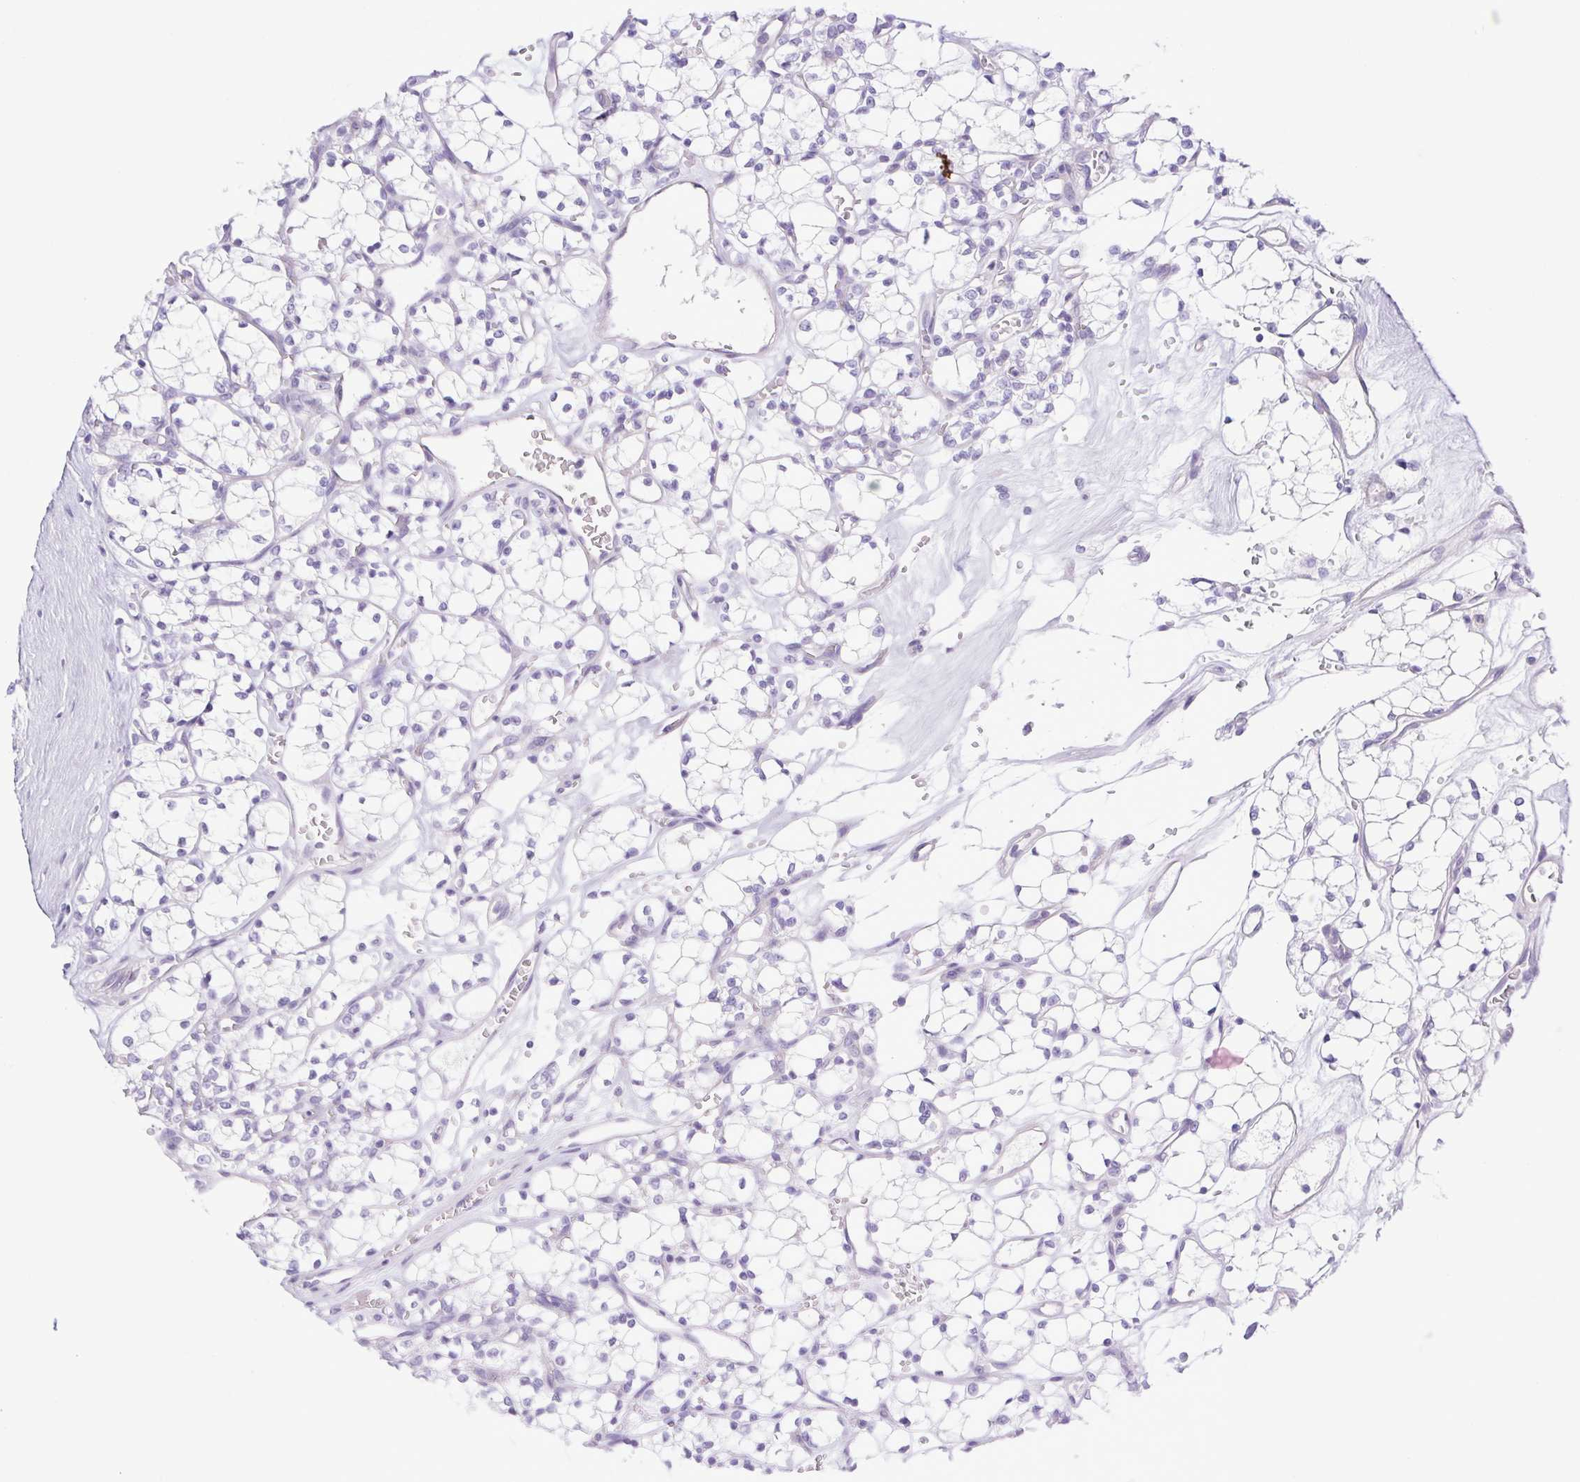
{"staining": {"intensity": "negative", "quantity": "none", "location": "none"}, "tissue": "renal cancer", "cell_type": "Tumor cells", "image_type": "cancer", "snomed": [{"axis": "morphology", "description": "Adenocarcinoma, NOS"}, {"axis": "topography", "description": "Kidney"}], "caption": "Tumor cells are negative for protein expression in human adenocarcinoma (renal).", "gene": "CDSN", "patient": {"sex": "female", "age": 69}}